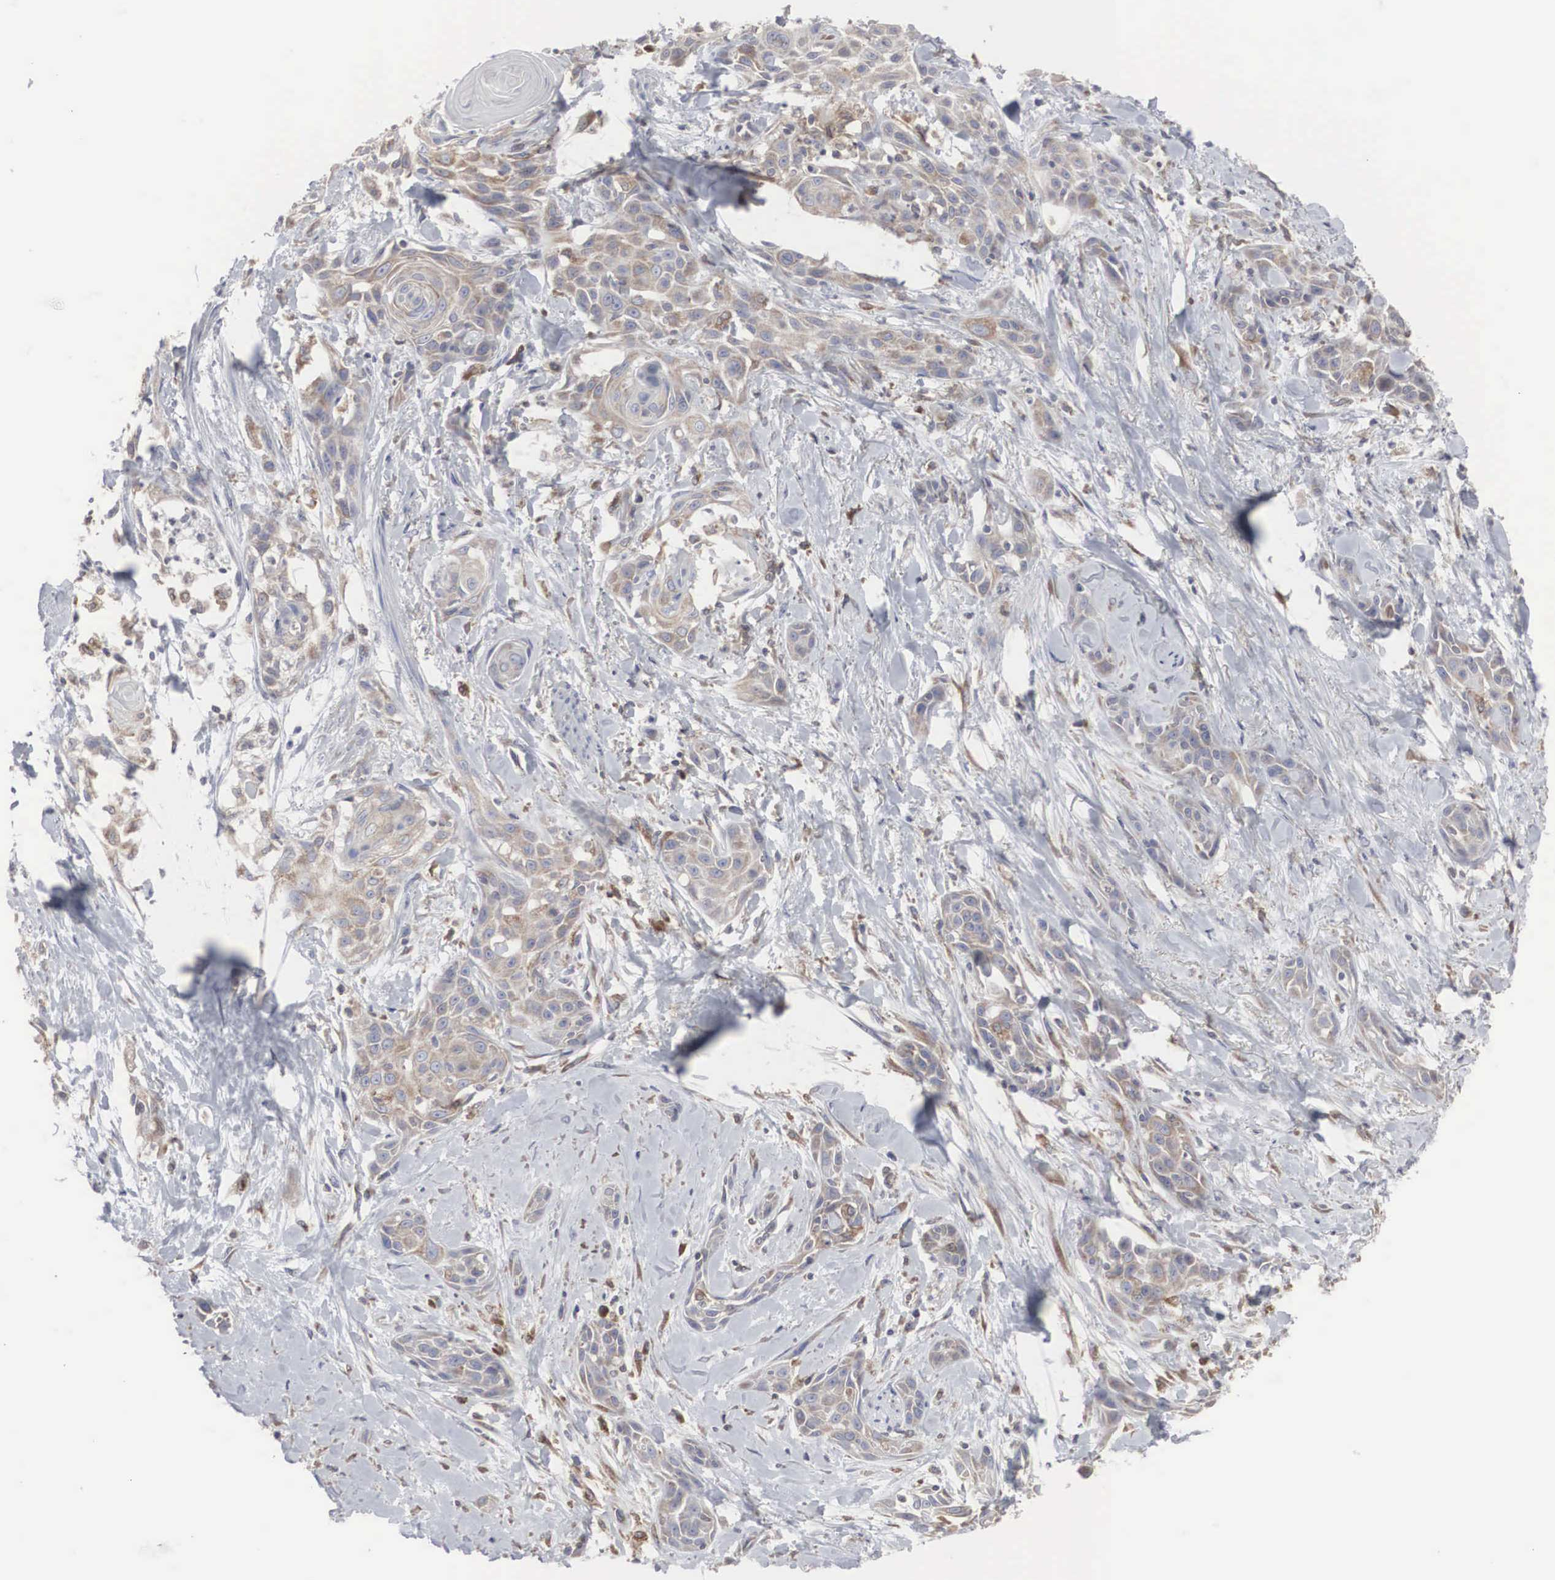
{"staining": {"intensity": "moderate", "quantity": "25%-75%", "location": "cytoplasmic/membranous"}, "tissue": "skin cancer", "cell_type": "Tumor cells", "image_type": "cancer", "snomed": [{"axis": "morphology", "description": "Squamous cell carcinoma, NOS"}, {"axis": "topography", "description": "Skin"}, {"axis": "topography", "description": "Anal"}], "caption": "This is an image of immunohistochemistry (IHC) staining of skin cancer (squamous cell carcinoma), which shows moderate positivity in the cytoplasmic/membranous of tumor cells.", "gene": "MIA2", "patient": {"sex": "male", "age": 64}}